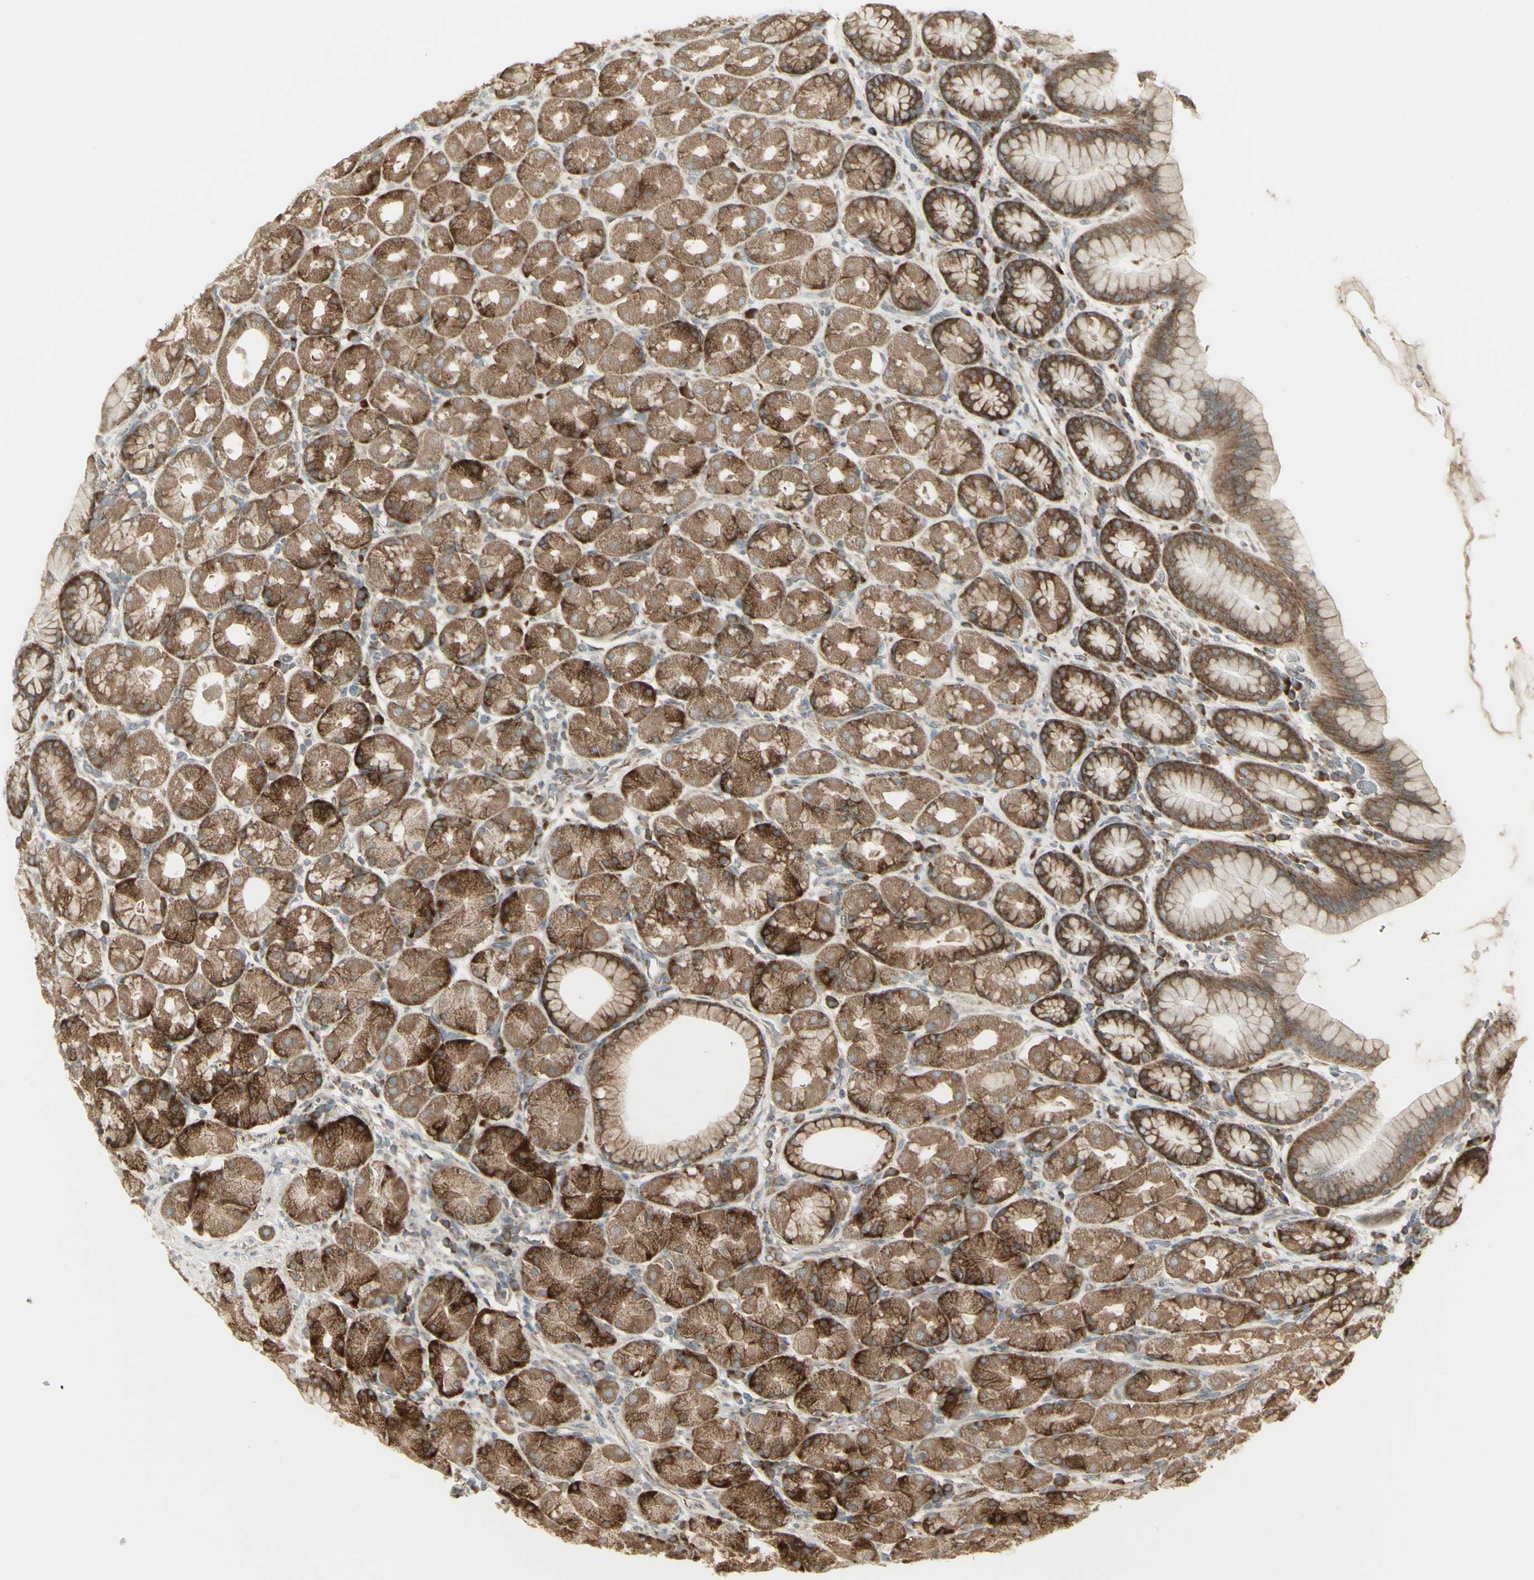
{"staining": {"intensity": "moderate", "quantity": ">75%", "location": "cytoplasmic/membranous"}, "tissue": "stomach", "cell_type": "Glandular cells", "image_type": "normal", "snomed": [{"axis": "morphology", "description": "Normal tissue, NOS"}, {"axis": "topography", "description": "Stomach, upper"}], "caption": "Immunohistochemical staining of normal stomach reveals moderate cytoplasmic/membranous protein positivity in about >75% of glandular cells.", "gene": "FKBP3", "patient": {"sex": "male", "age": 68}}